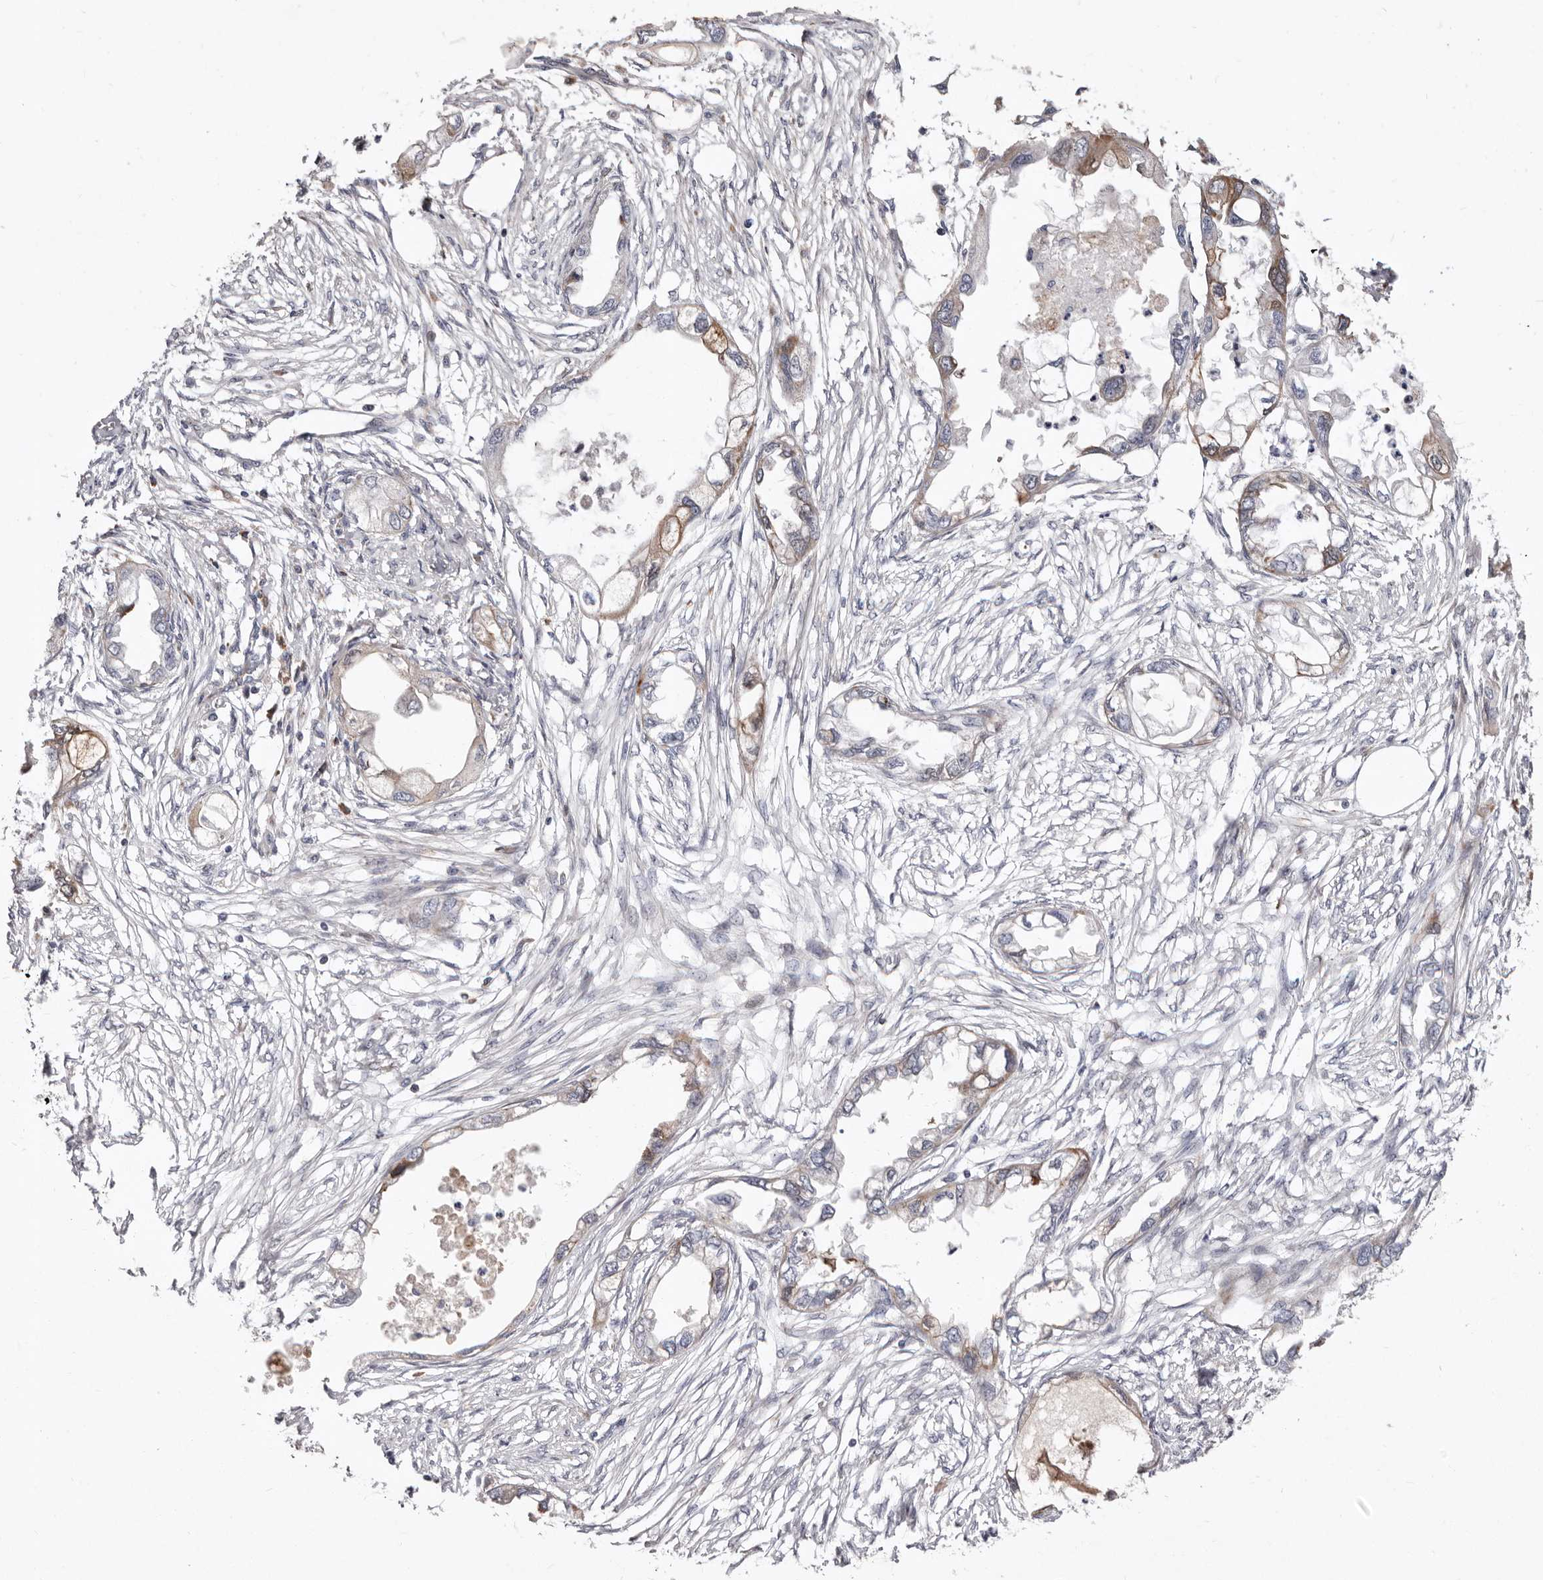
{"staining": {"intensity": "moderate", "quantity": "<25%", "location": "cytoplasmic/membranous"}, "tissue": "endometrial cancer", "cell_type": "Tumor cells", "image_type": "cancer", "snomed": [{"axis": "morphology", "description": "Adenocarcinoma, NOS"}, {"axis": "morphology", "description": "Adenocarcinoma, metastatic, NOS"}, {"axis": "topography", "description": "Adipose tissue"}, {"axis": "topography", "description": "Endometrium"}], "caption": "Immunohistochemistry micrograph of endometrial adenocarcinoma stained for a protein (brown), which displays low levels of moderate cytoplasmic/membranous positivity in approximately <25% of tumor cells.", "gene": "NUBPL", "patient": {"sex": "female", "age": 67}}